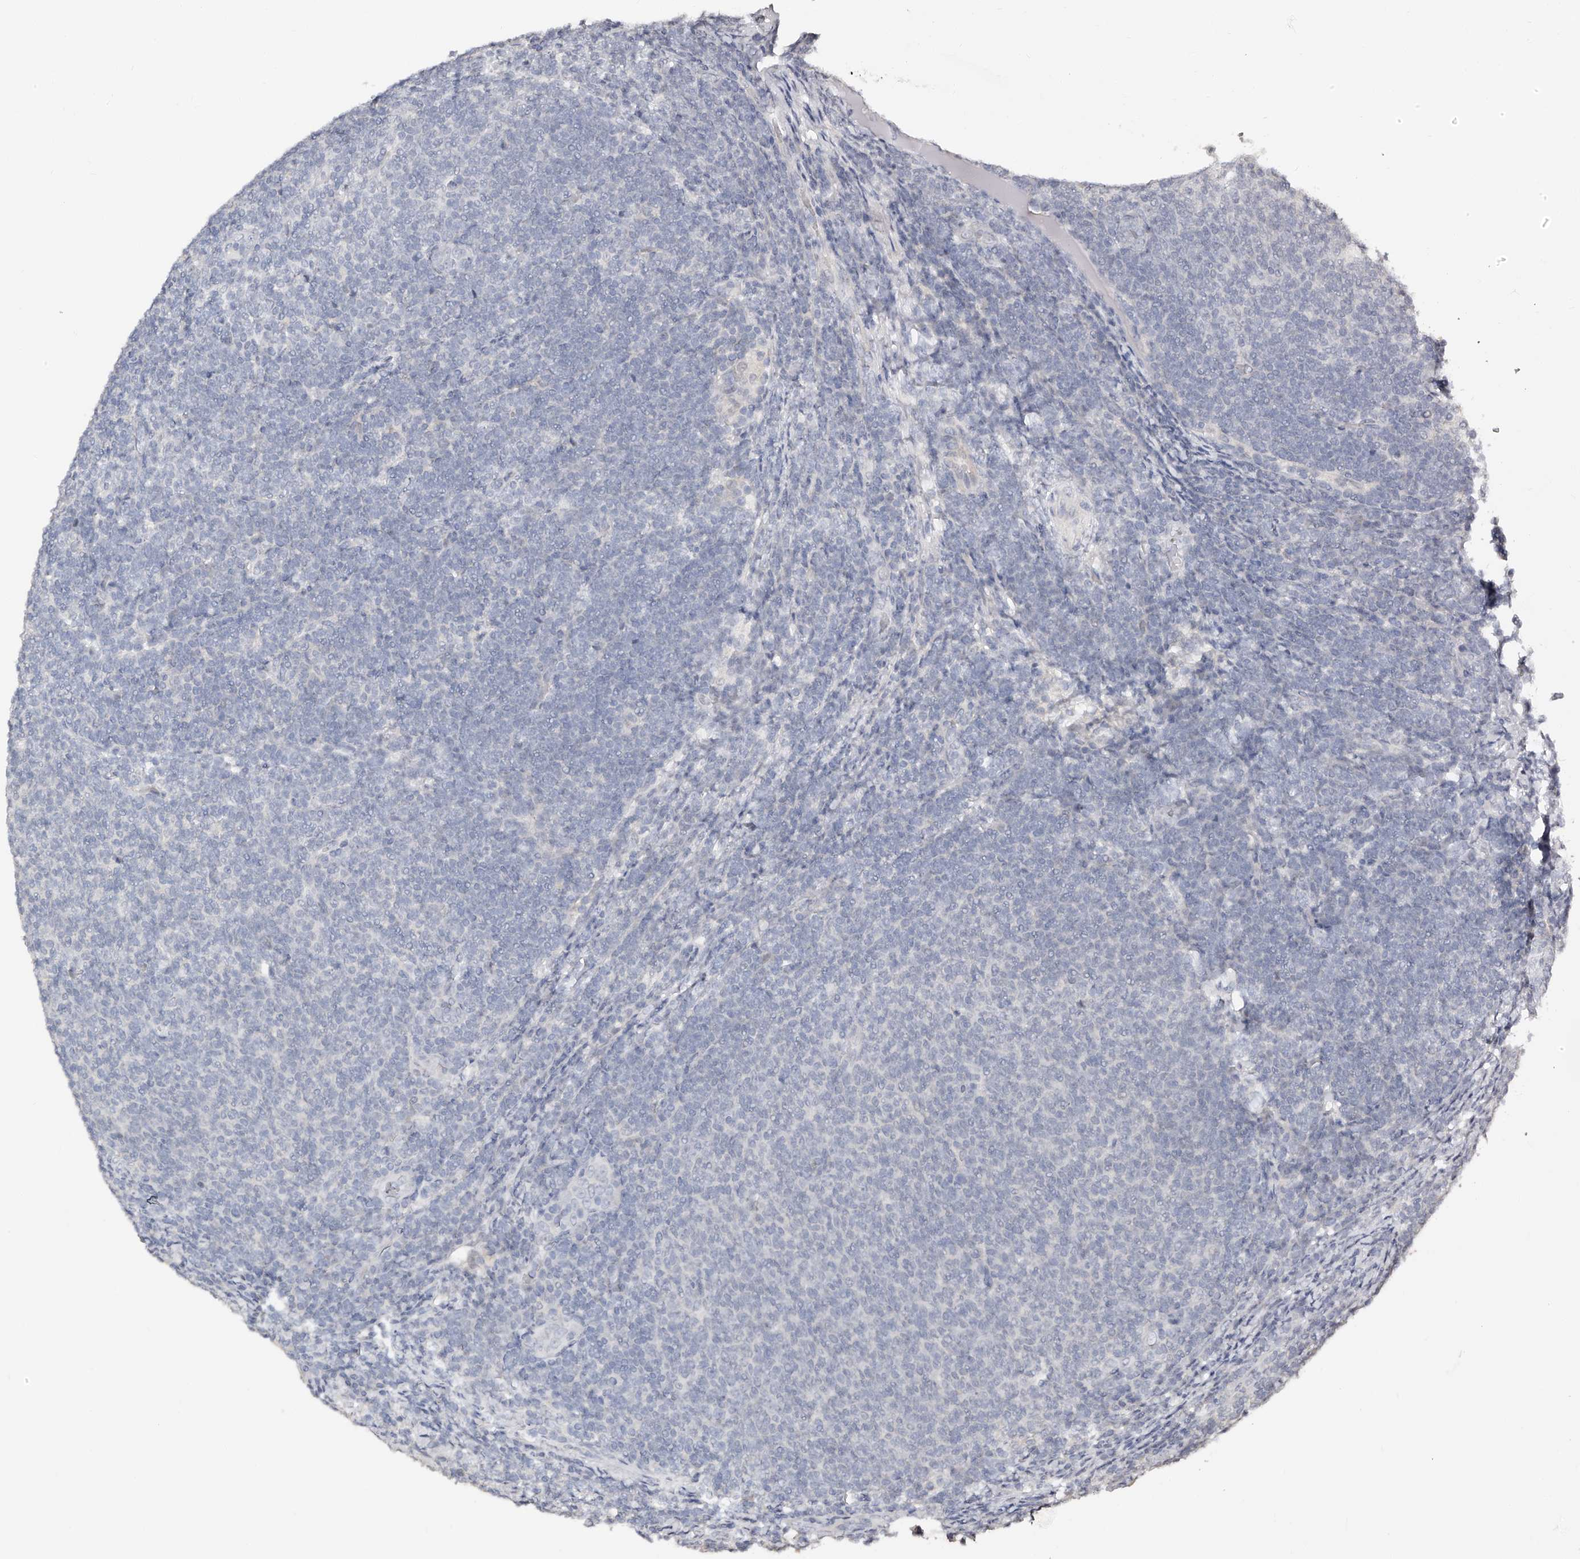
{"staining": {"intensity": "negative", "quantity": "none", "location": "none"}, "tissue": "lymphoma", "cell_type": "Tumor cells", "image_type": "cancer", "snomed": [{"axis": "morphology", "description": "Malignant lymphoma, non-Hodgkin's type, Low grade"}, {"axis": "topography", "description": "Lymph node"}], "caption": "This is an immunohistochemistry photomicrograph of malignant lymphoma, non-Hodgkin's type (low-grade). There is no positivity in tumor cells.", "gene": "ZNF789", "patient": {"sex": "male", "age": 66}}